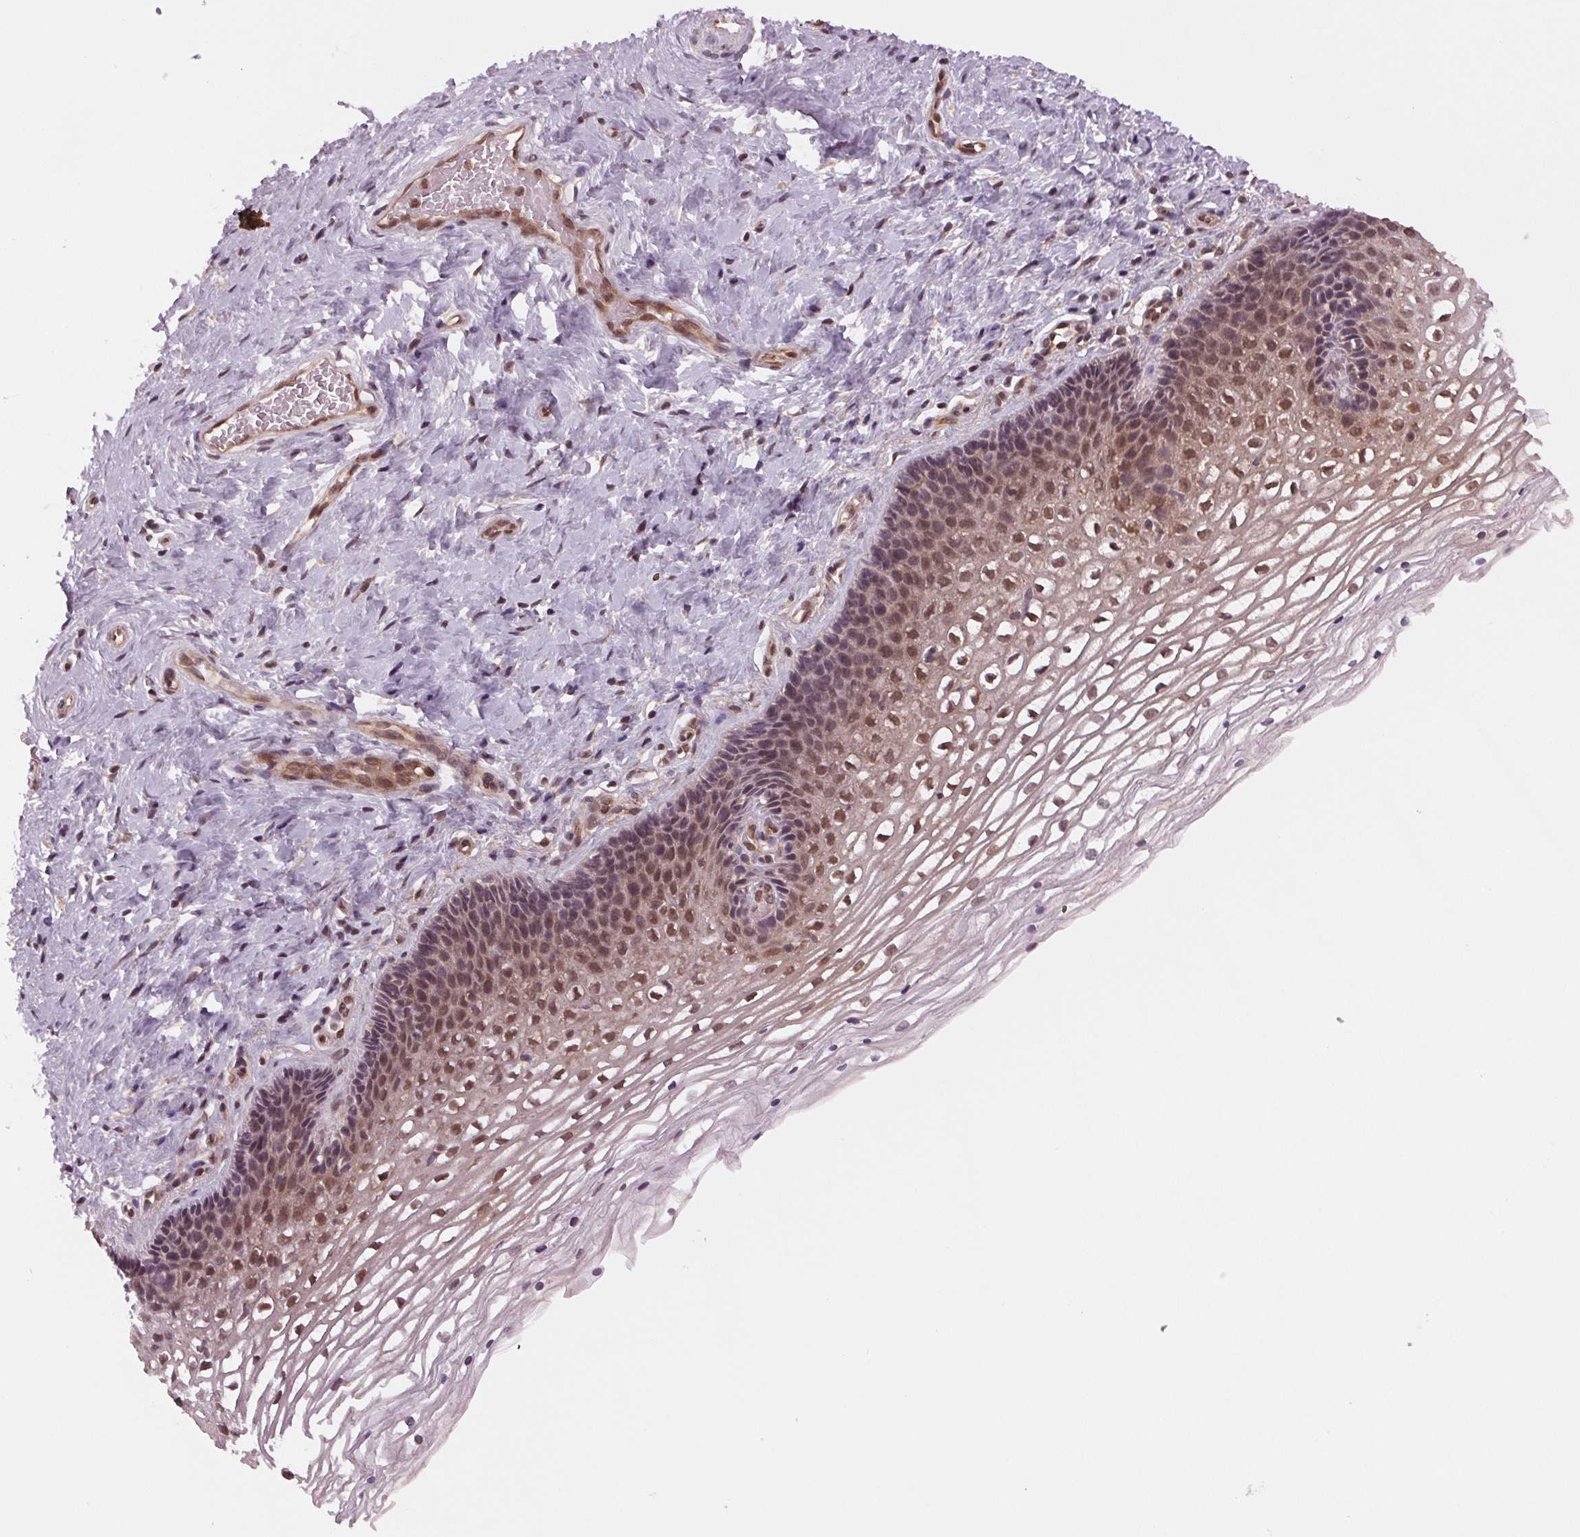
{"staining": {"intensity": "moderate", "quantity": ">75%", "location": "nuclear"}, "tissue": "cervix", "cell_type": "Glandular cells", "image_type": "normal", "snomed": [{"axis": "morphology", "description": "Normal tissue, NOS"}, {"axis": "topography", "description": "Cervix"}], "caption": "This micrograph reveals unremarkable cervix stained with immunohistochemistry to label a protein in brown. The nuclear of glandular cells show moderate positivity for the protein. Nuclei are counter-stained blue.", "gene": "STAT3", "patient": {"sex": "female", "age": 34}}